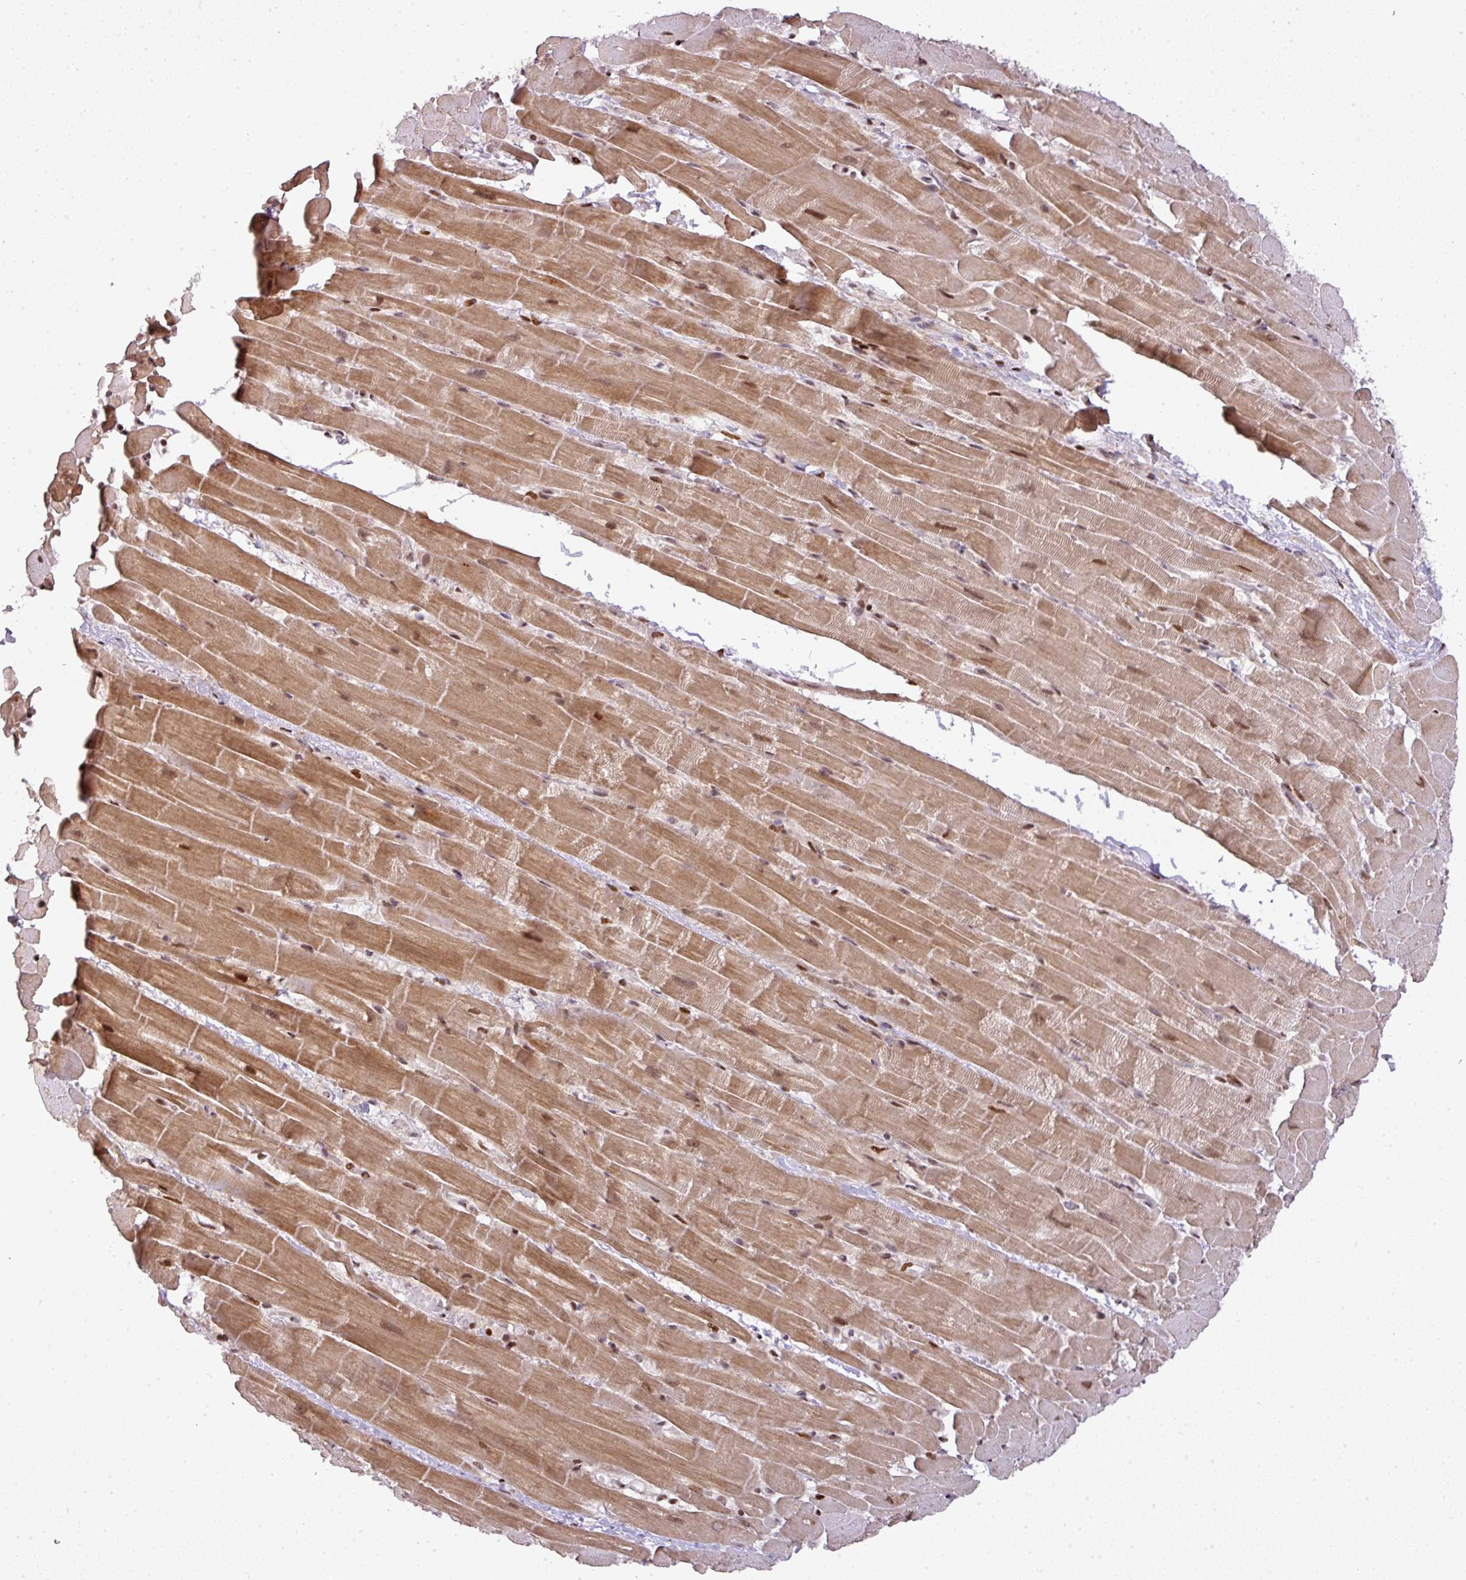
{"staining": {"intensity": "moderate", "quantity": "25%-75%", "location": "cytoplasmic/membranous,nuclear"}, "tissue": "heart muscle", "cell_type": "Cardiomyocytes", "image_type": "normal", "snomed": [{"axis": "morphology", "description": "Normal tissue, NOS"}, {"axis": "topography", "description": "Heart"}], "caption": "Protein staining of normal heart muscle demonstrates moderate cytoplasmic/membranous,nuclear positivity in about 25%-75% of cardiomyocytes.", "gene": "MYSM1", "patient": {"sex": "male", "age": 37}}